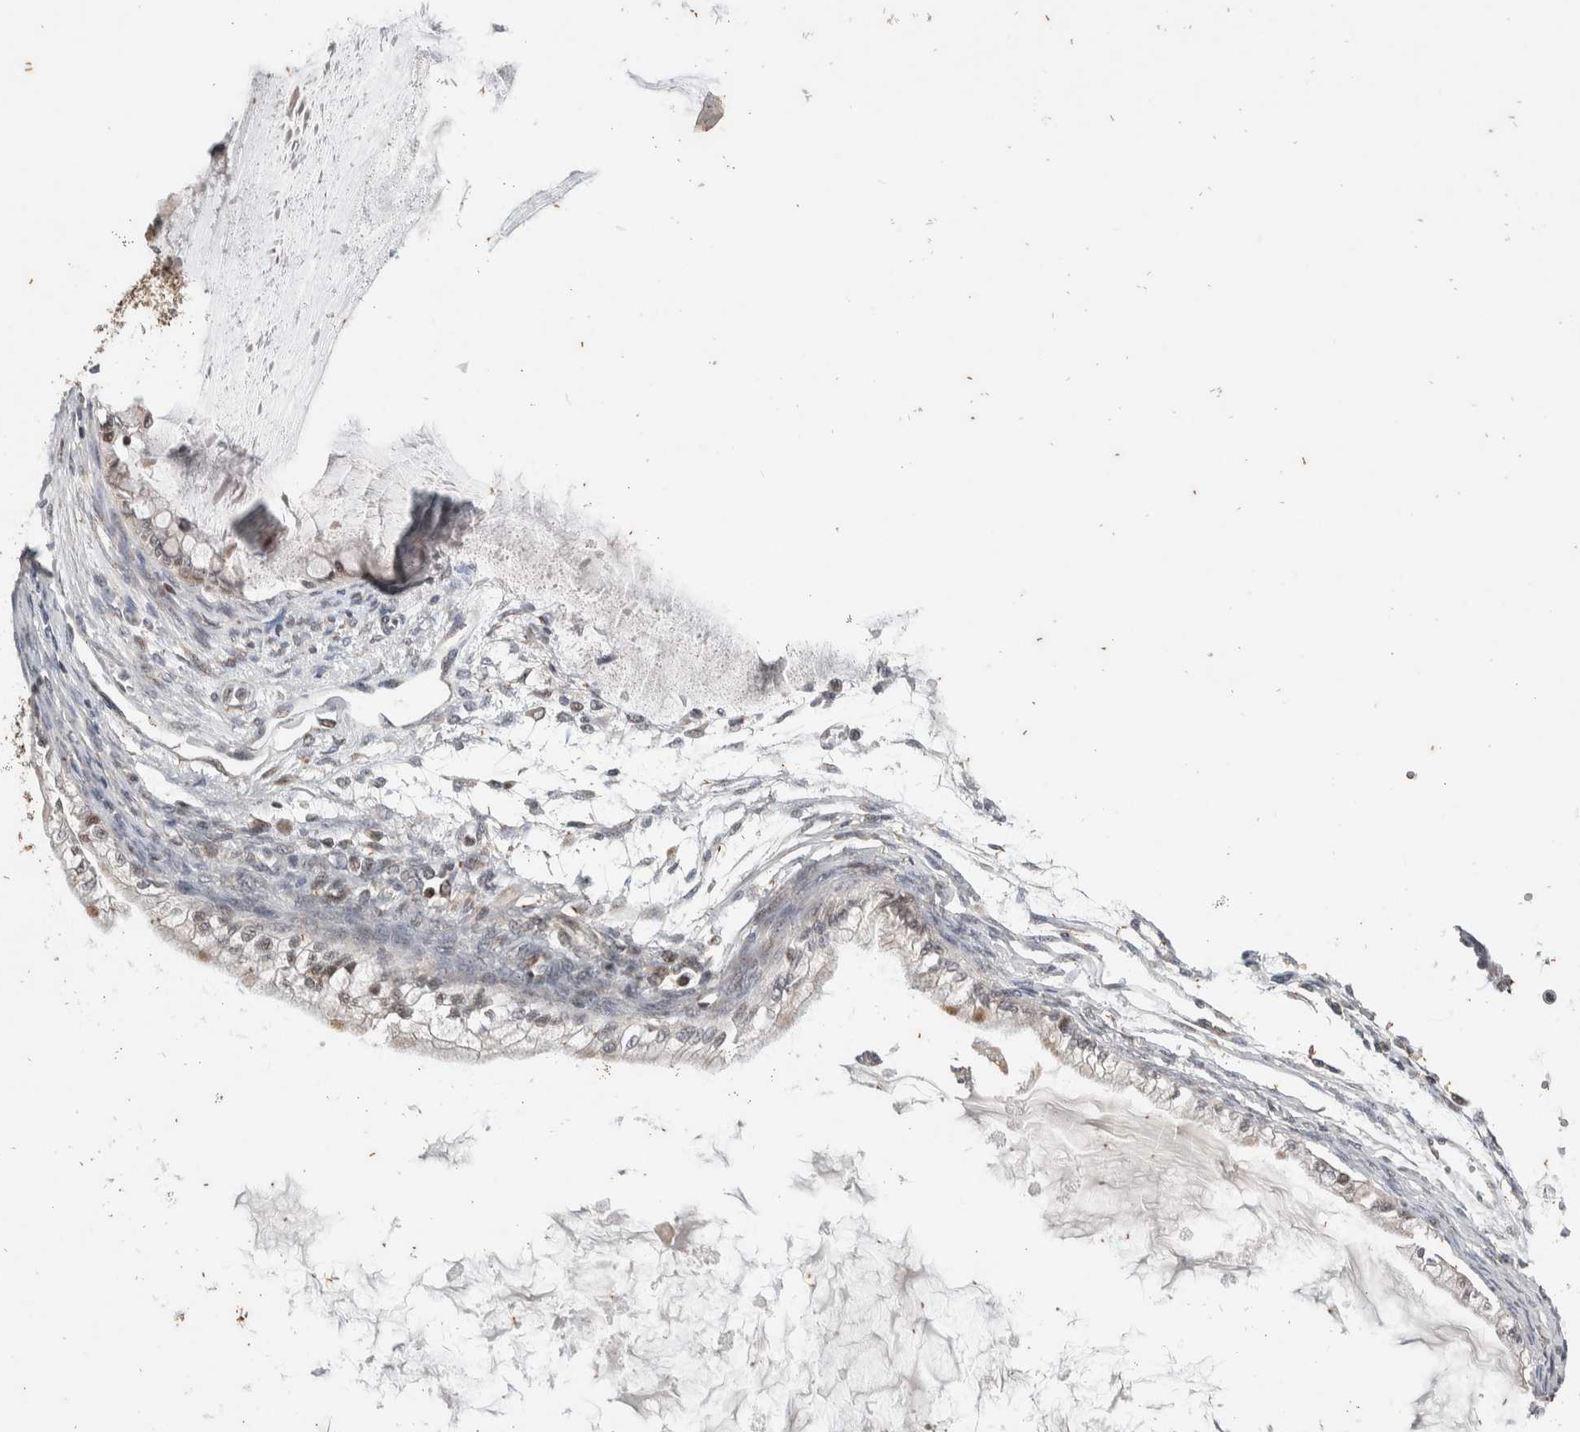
{"staining": {"intensity": "weak", "quantity": "<25%", "location": "cytoplasmic/membranous,nuclear"}, "tissue": "ovarian cancer", "cell_type": "Tumor cells", "image_type": "cancer", "snomed": [{"axis": "morphology", "description": "Cystadenocarcinoma, mucinous, NOS"}, {"axis": "topography", "description": "Ovary"}], "caption": "This is a micrograph of immunohistochemistry (IHC) staining of ovarian cancer, which shows no expression in tumor cells.", "gene": "ATXN7L1", "patient": {"sex": "female", "age": 57}}